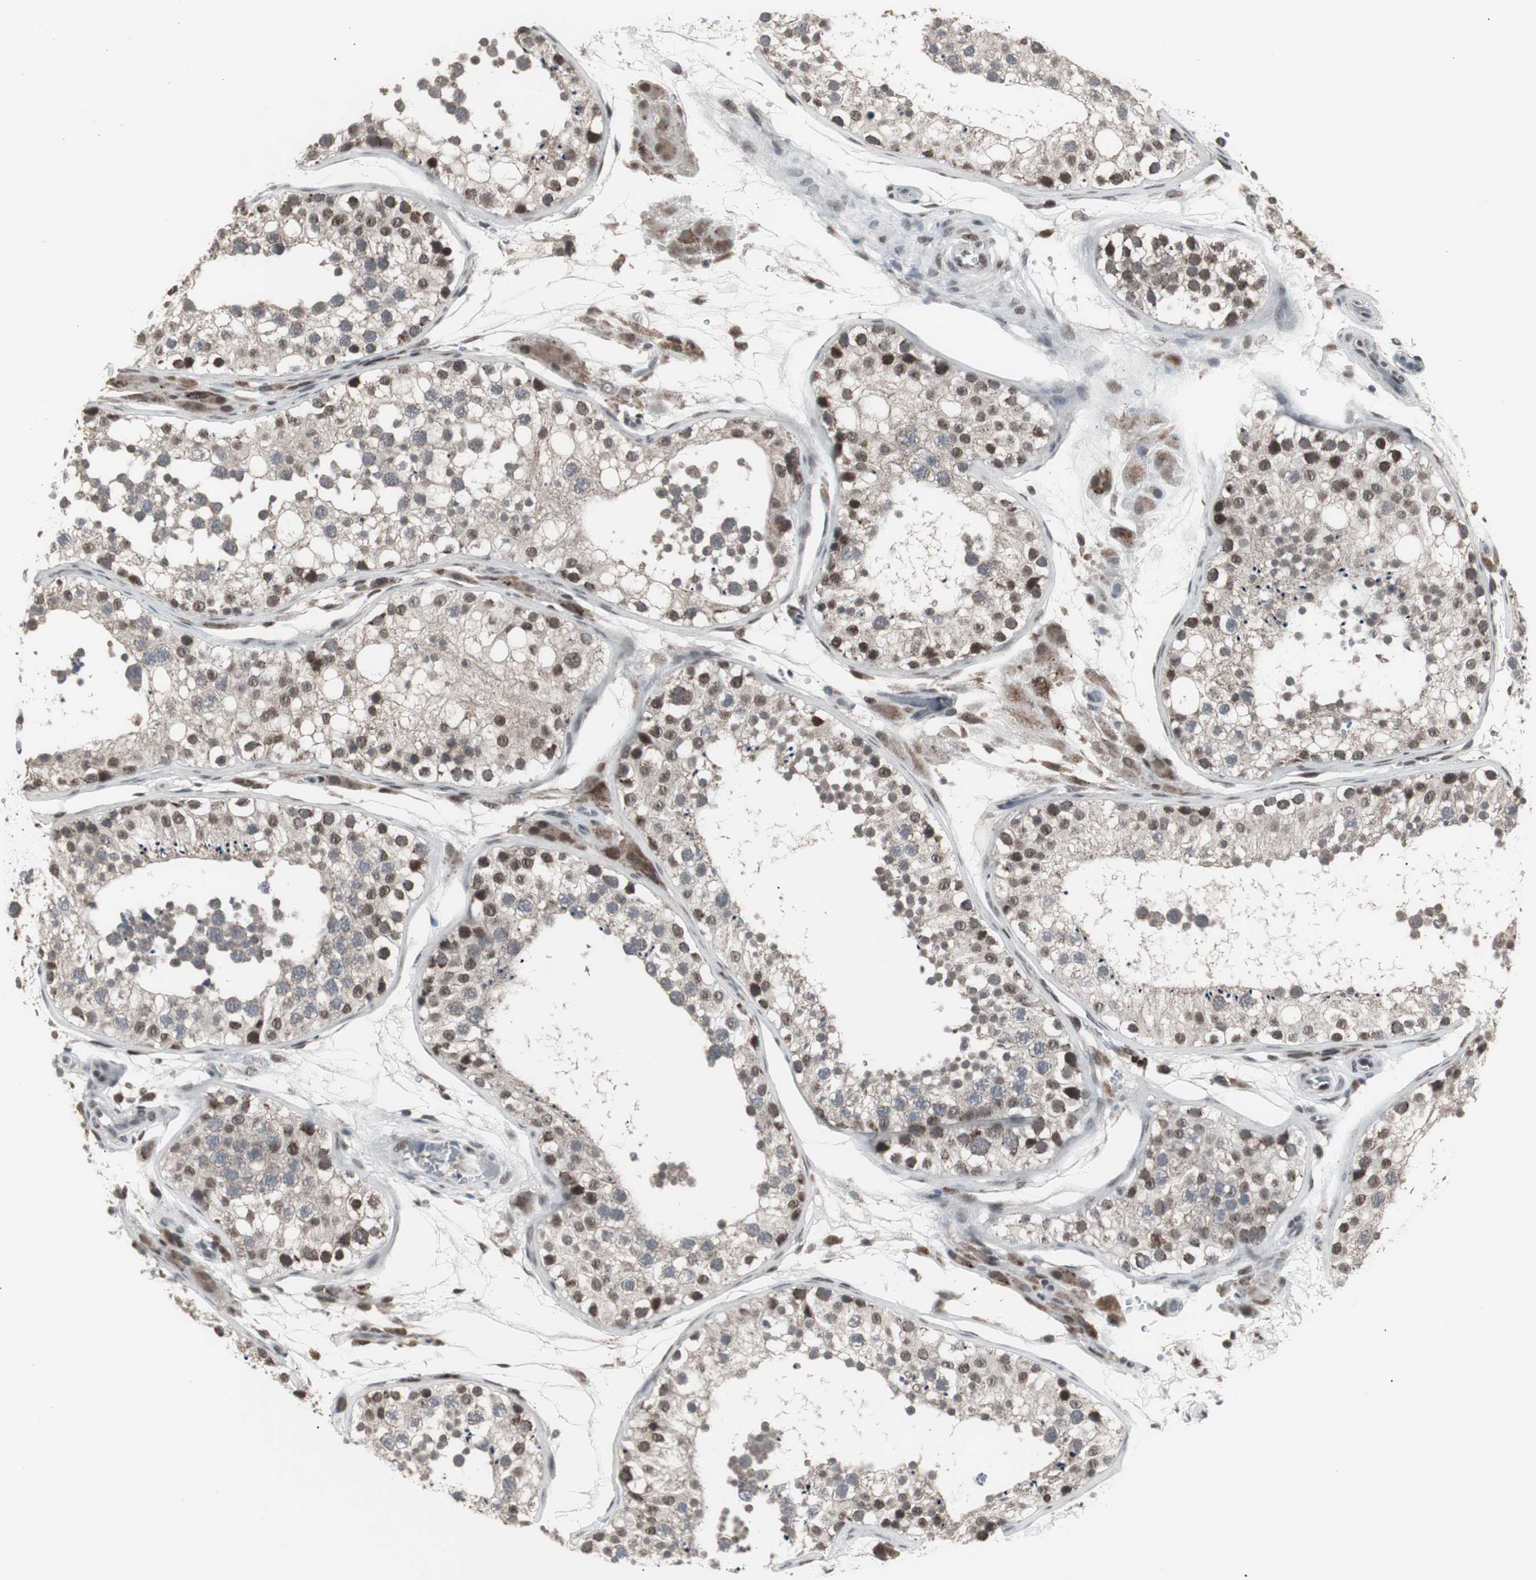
{"staining": {"intensity": "moderate", "quantity": "25%-75%", "location": "nuclear"}, "tissue": "testis", "cell_type": "Cells in seminiferous ducts", "image_type": "normal", "snomed": [{"axis": "morphology", "description": "Normal tissue, NOS"}, {"axis": "topography", "description": "Testis"}], "caption": "A micrograph of human testis stained for a protein displays moderate nuclear brown staining in cells in seminiferous ducts.", "gene": "RXRA", "patient": {"sex": "male", "age": 26}}